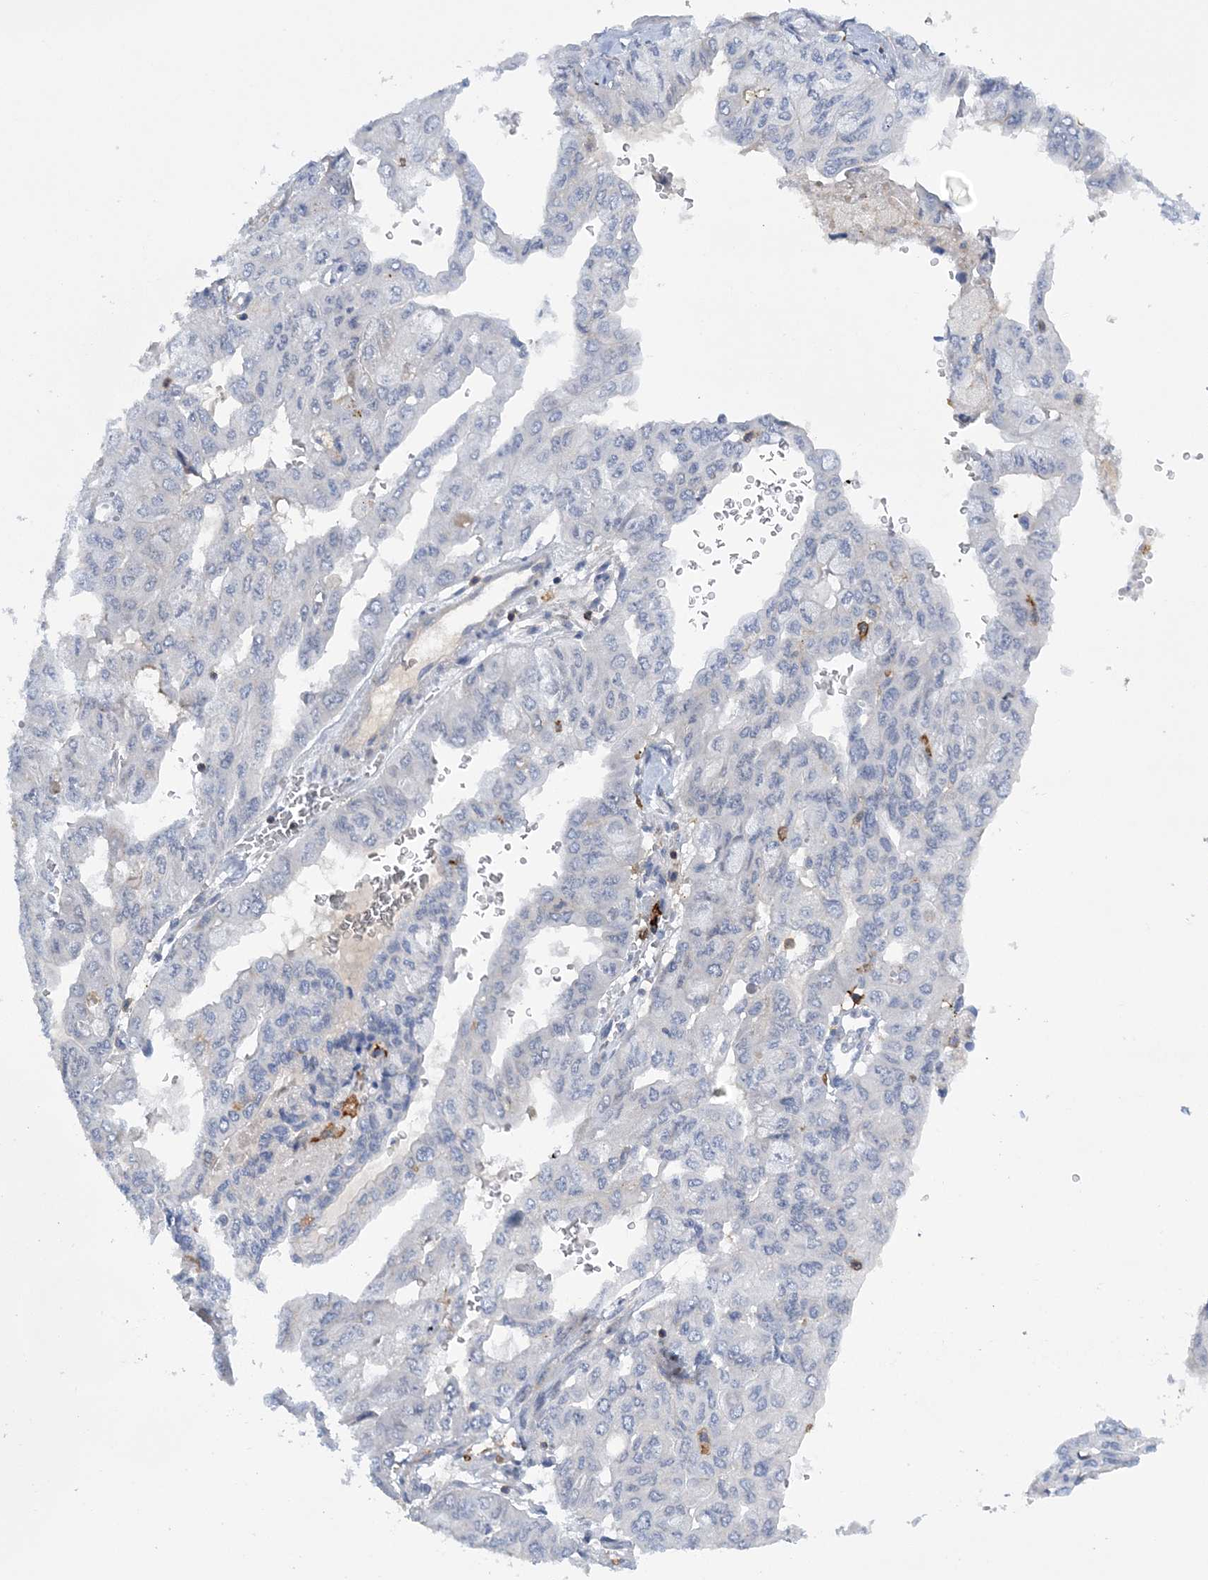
{"staining": {"intensity": "negative", "quantity": "none", "location": "none"}, "tissue": "pancreatic cancer", "cell_type": "Tumor cells", "image_type": "cancer", "snomed": [{"axis": "morphology", "description": "Adenocarcinoma, NOS"}, {"axis": "topography", "description": "Pancreas"}], "caption": "Immunohistochemistry (IHC) micrograph of pancreatic cancer (adenocarcinoma) stained for a protein (brown), which exhibits no staining in tumor cells.", "gene": "PRMT9", "patient": {"sex": "male", "age": 51}}